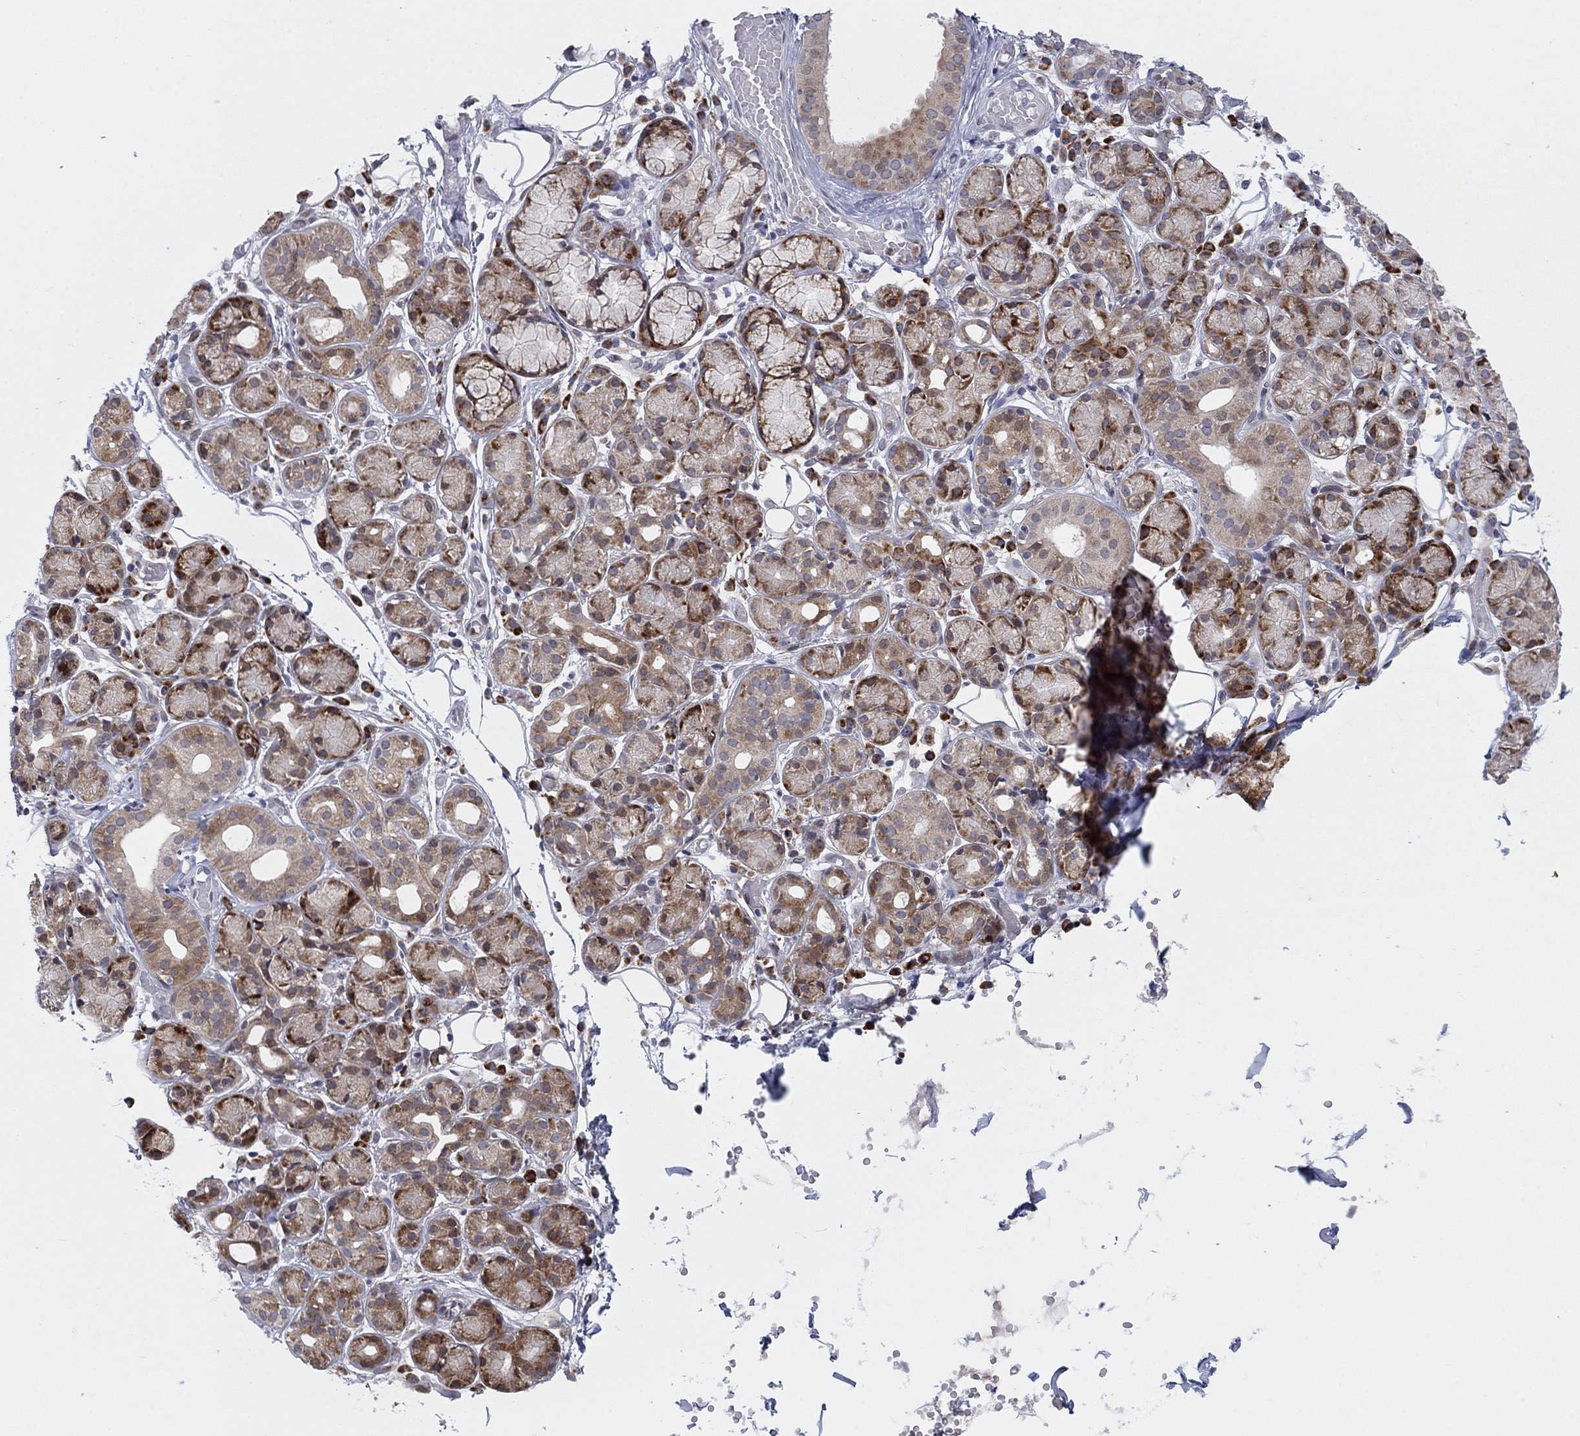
{"staining": {"intensity": "strong", "quantity": "25%-75%", "location": "cytoplasmic/membranous"}, "tissue": "salivary gland", "cell_type": "Glandular cells", "image_type": "normal", "snomed": [{"axis": "morphology", "description": "Normal tissue, NOS"}, {"axis": "topography", "description": "Salivary gland"}, {"axis": "topography", "description": "Peripheral nerve tissue"}], "caption": "This image displays immunohistochemistry (IHC) staining of benign salivary gland, with high strong cytoplasmic/membranous staining in approximately 25%-75% of glandular cells.", "gene": "TTC21B", "patient": {"sex": "male", "age": 71}}